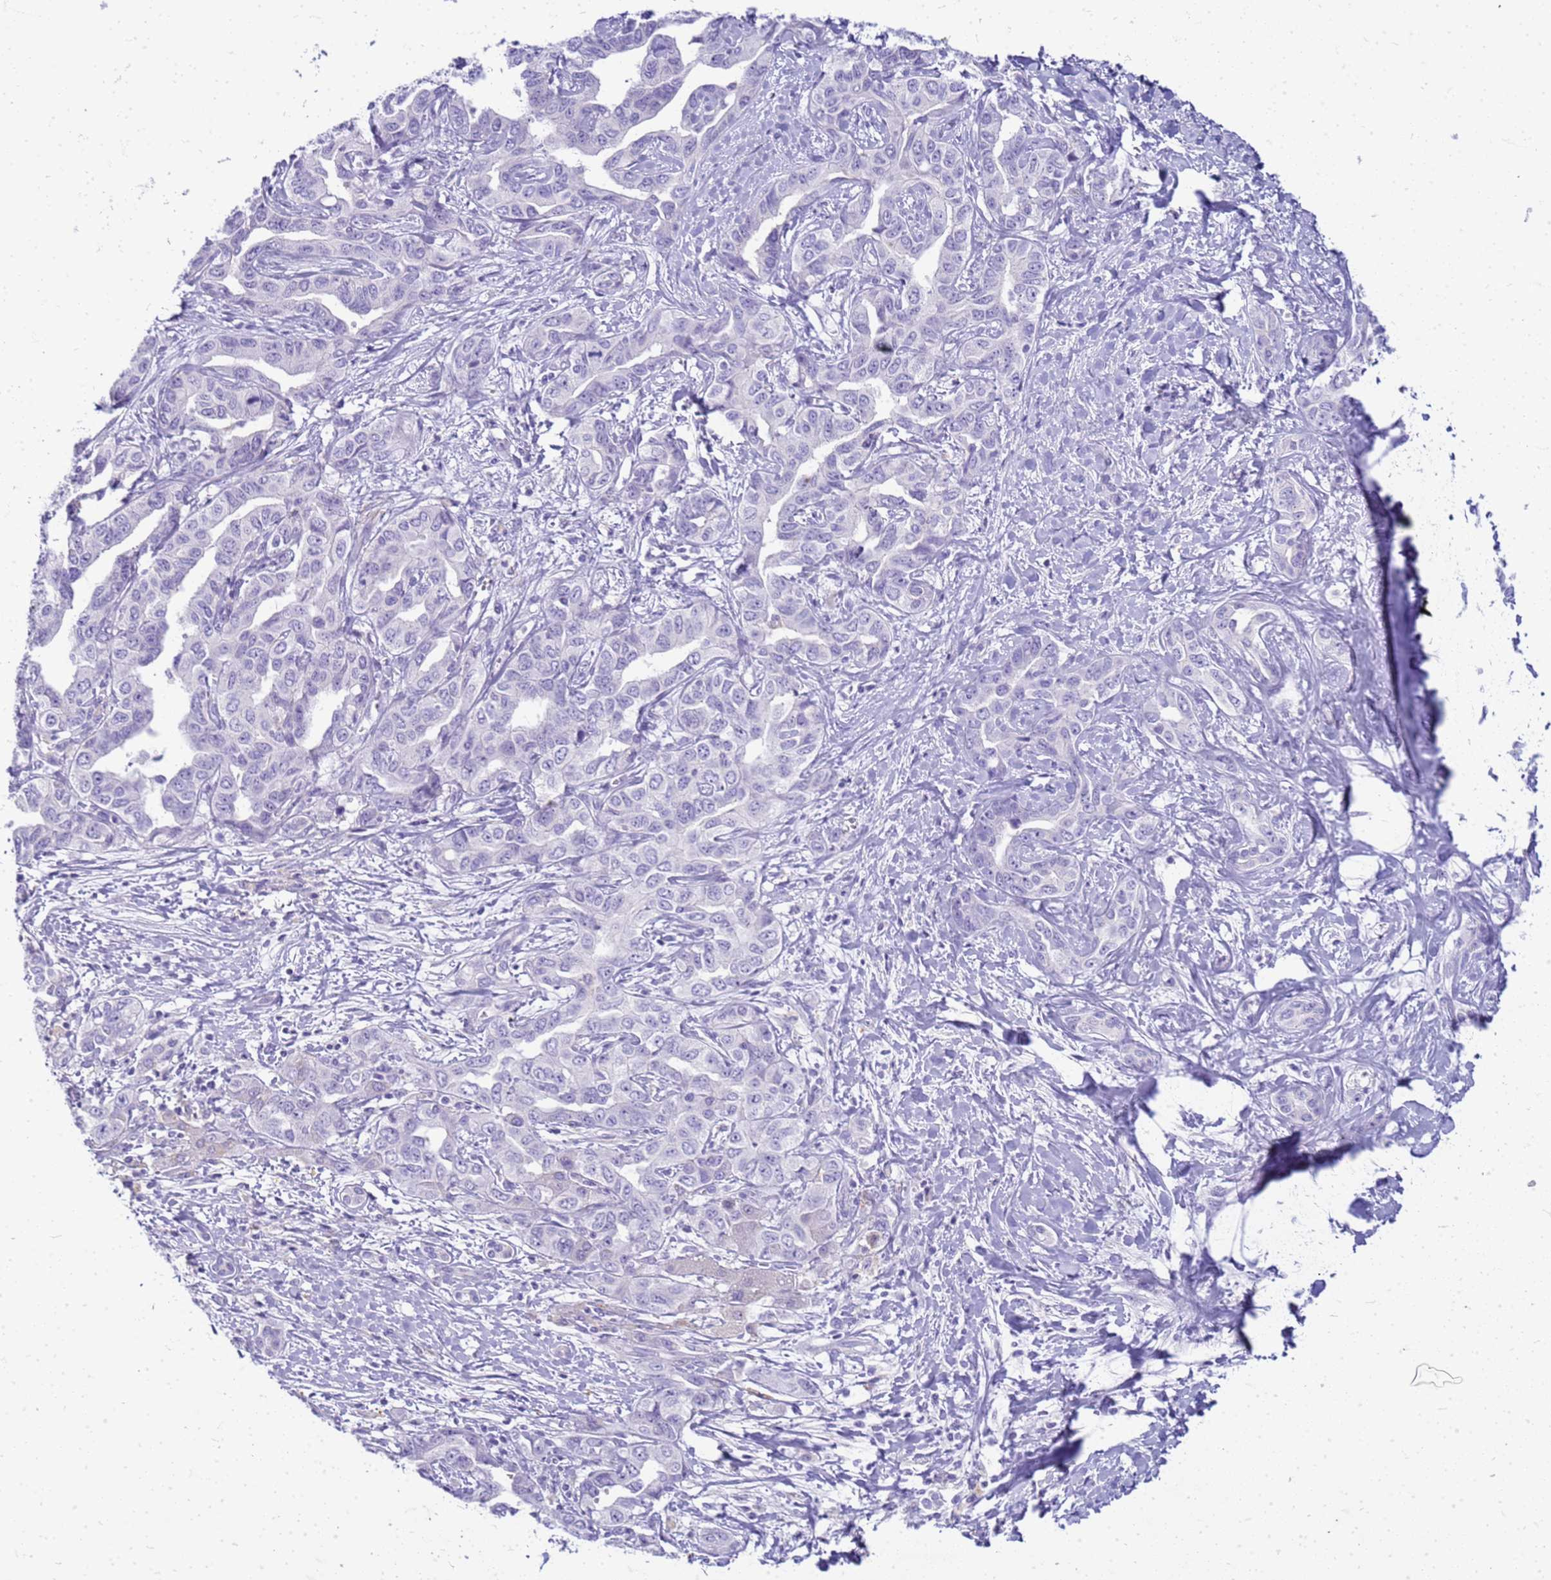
{"staining": {"intensity": "negative", "quantity": "none", "location": "none"}, "tissue": "liver cancer", "cell_type": "Tumor cells", "image_type": "cancer", "snomed": [{"axis": "morphology", "description": "Cholangiocarcinoma"}, {"axis": "topography", "description": "Liver"}], "caption": "Immunohistochemistry (IHC) of liver cholangiocarcinoma demonstrates no expression in tumor cells.", "gene": "CFAP100", "patient": {"sex": "male", "age": 59}}